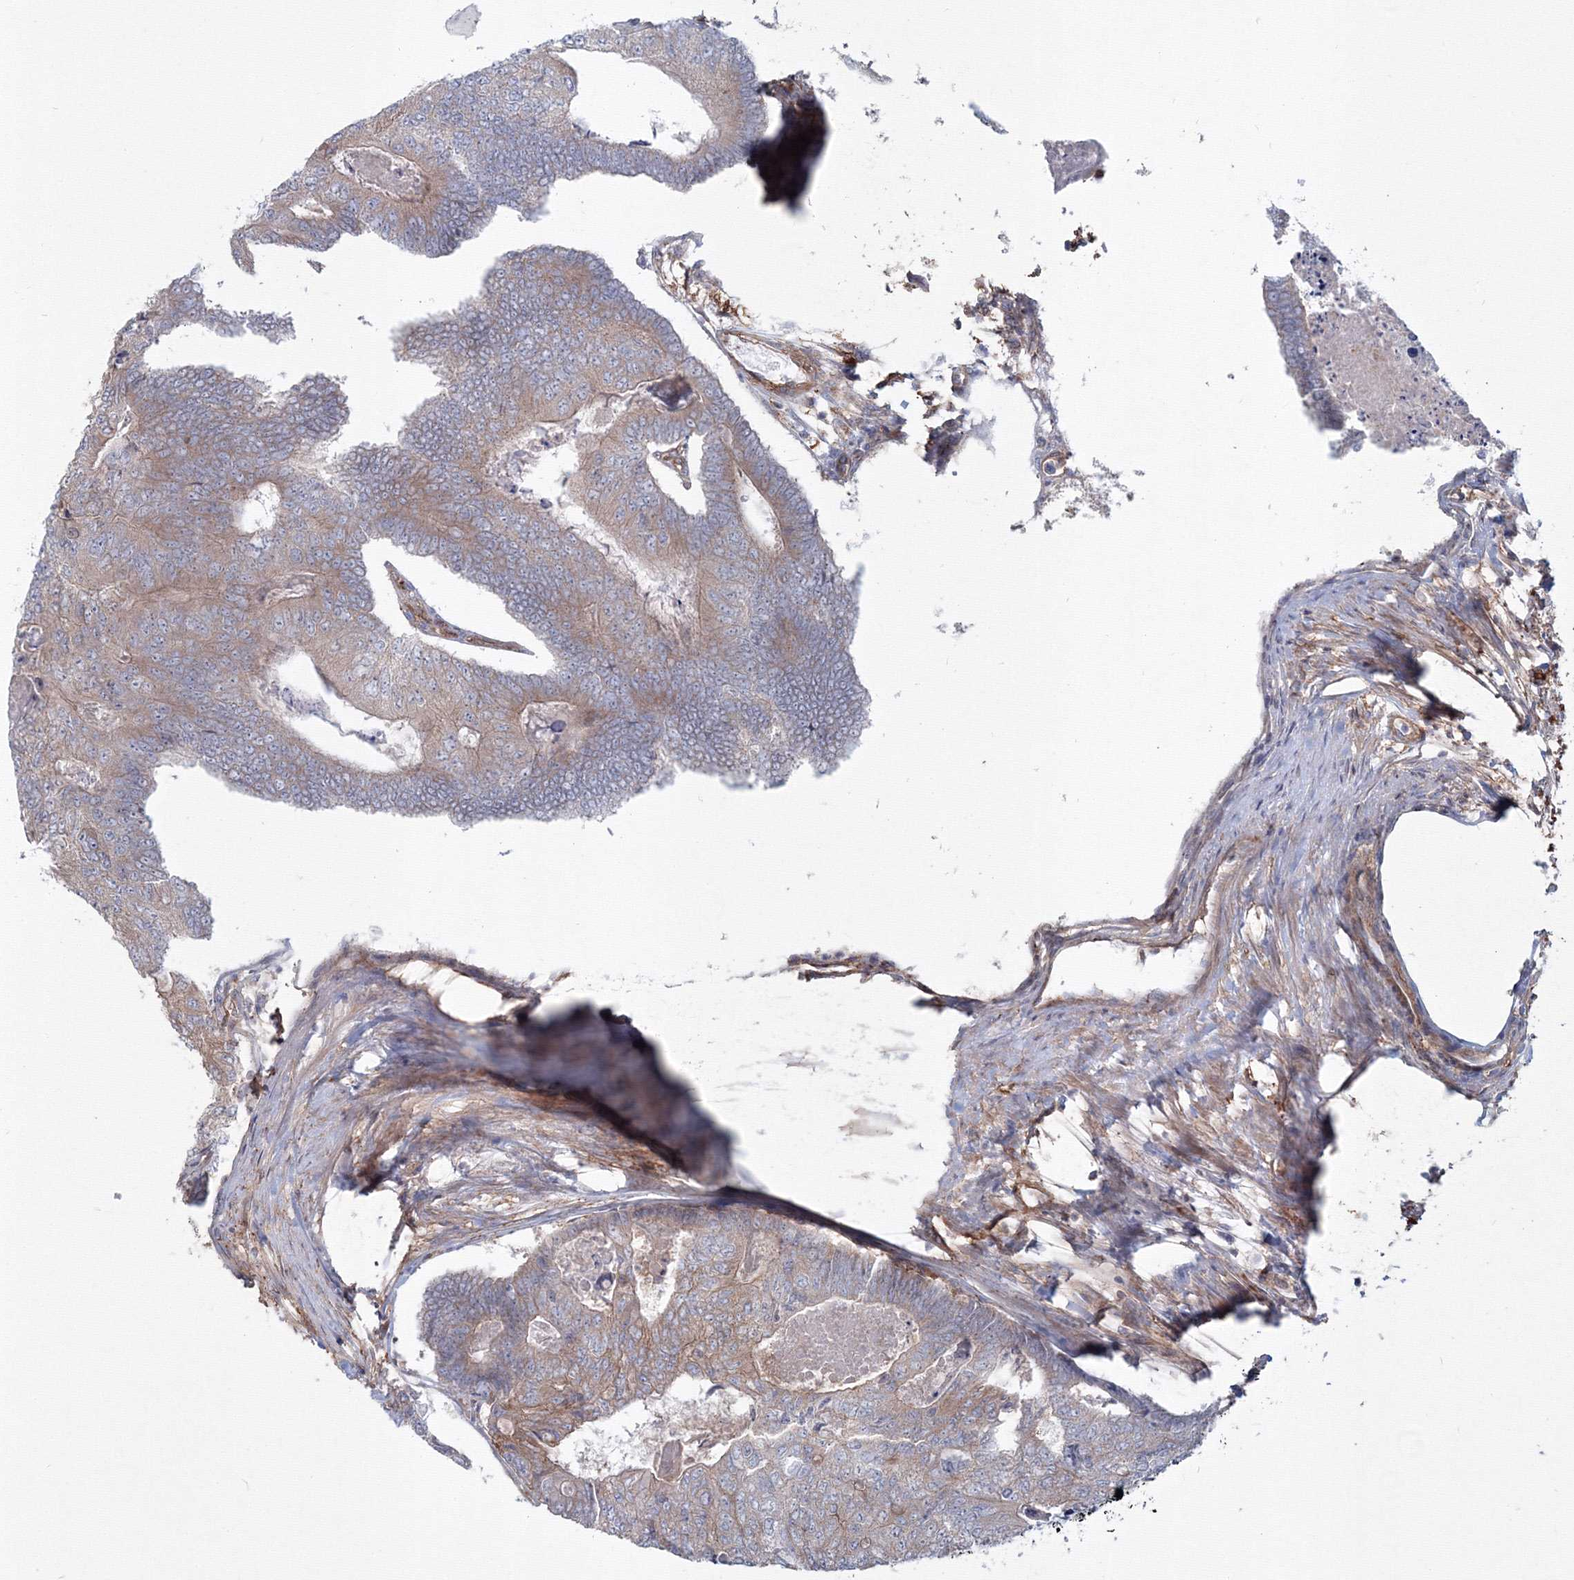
{"staining": {"intensity": "weak", "quantity": "<25%", "location": "cytoplasmic/membranous"}, "tissue": "colorectal cancer", "cell_type": "Tumor cells", "image_type": "cancer", "snomed": [{"axis": "morphology", "description": "Adenocarcinoma, NOS"}, {"axis": "topography", "description": "Colon"}], "caption": "The photomicrograph demonstrates no significant positivity in tumor cells of colorectal cancer (adenocarcinoma).", "gene": "SH3PXD2A", "patient": {"sex": "female", "age": 67}}